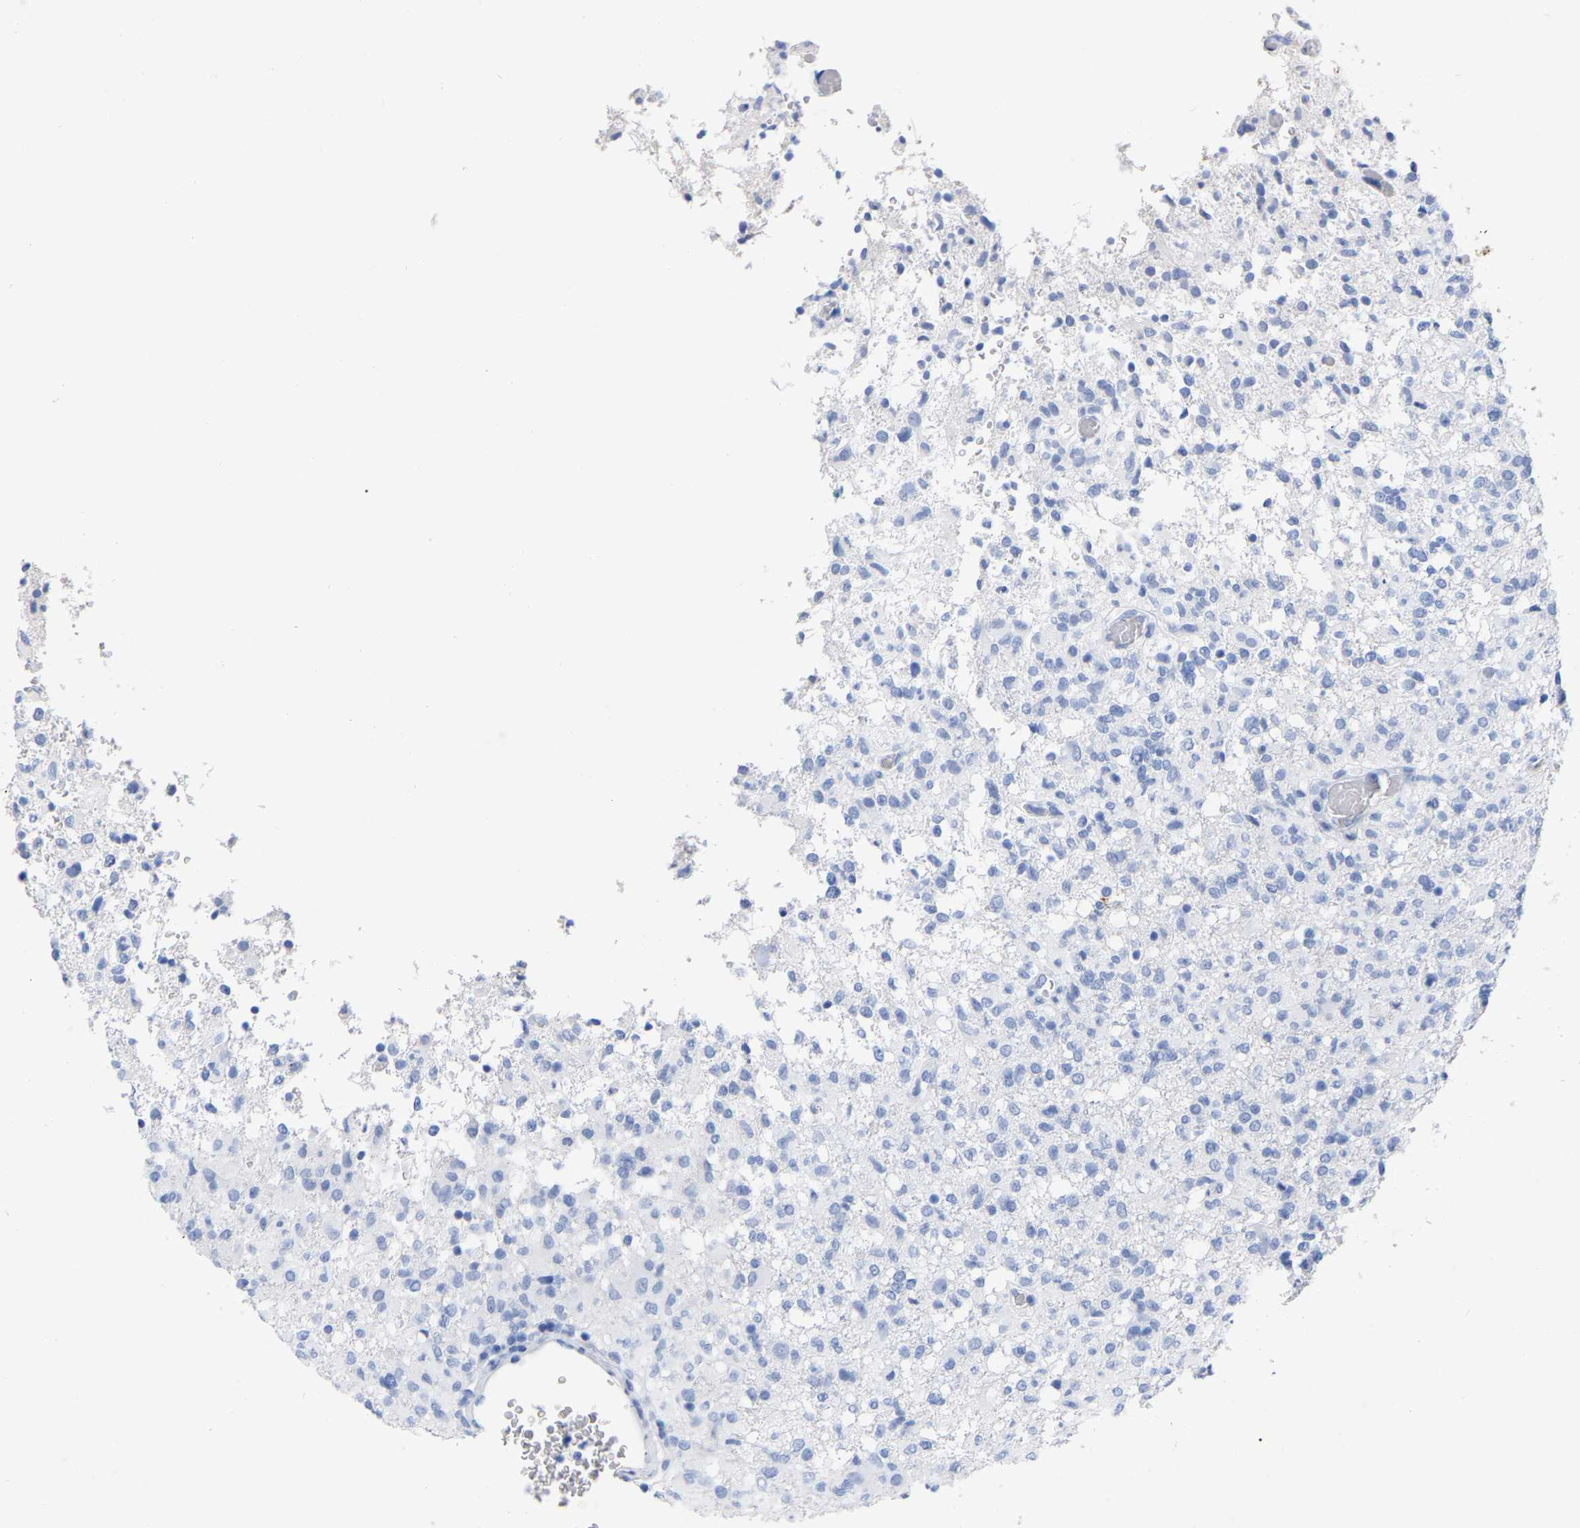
{"staining": {"intensity": "negative", "quantity": "none", "location": "none"}, "tissue": "glioma", "cell_type": "Tumor cells", "image_type": "cancer", "snomed": [{"axis": "morphology", "description": "Glioma, malignant, High grade"}, {"axis": "topography", "description": "Brain"}], "caption": "The histopathology image shows no staining of tumor cells in malignant high-grade glioma.", "gene": "HAPLN1", "patient": {"sex": "female", "age": 57}}